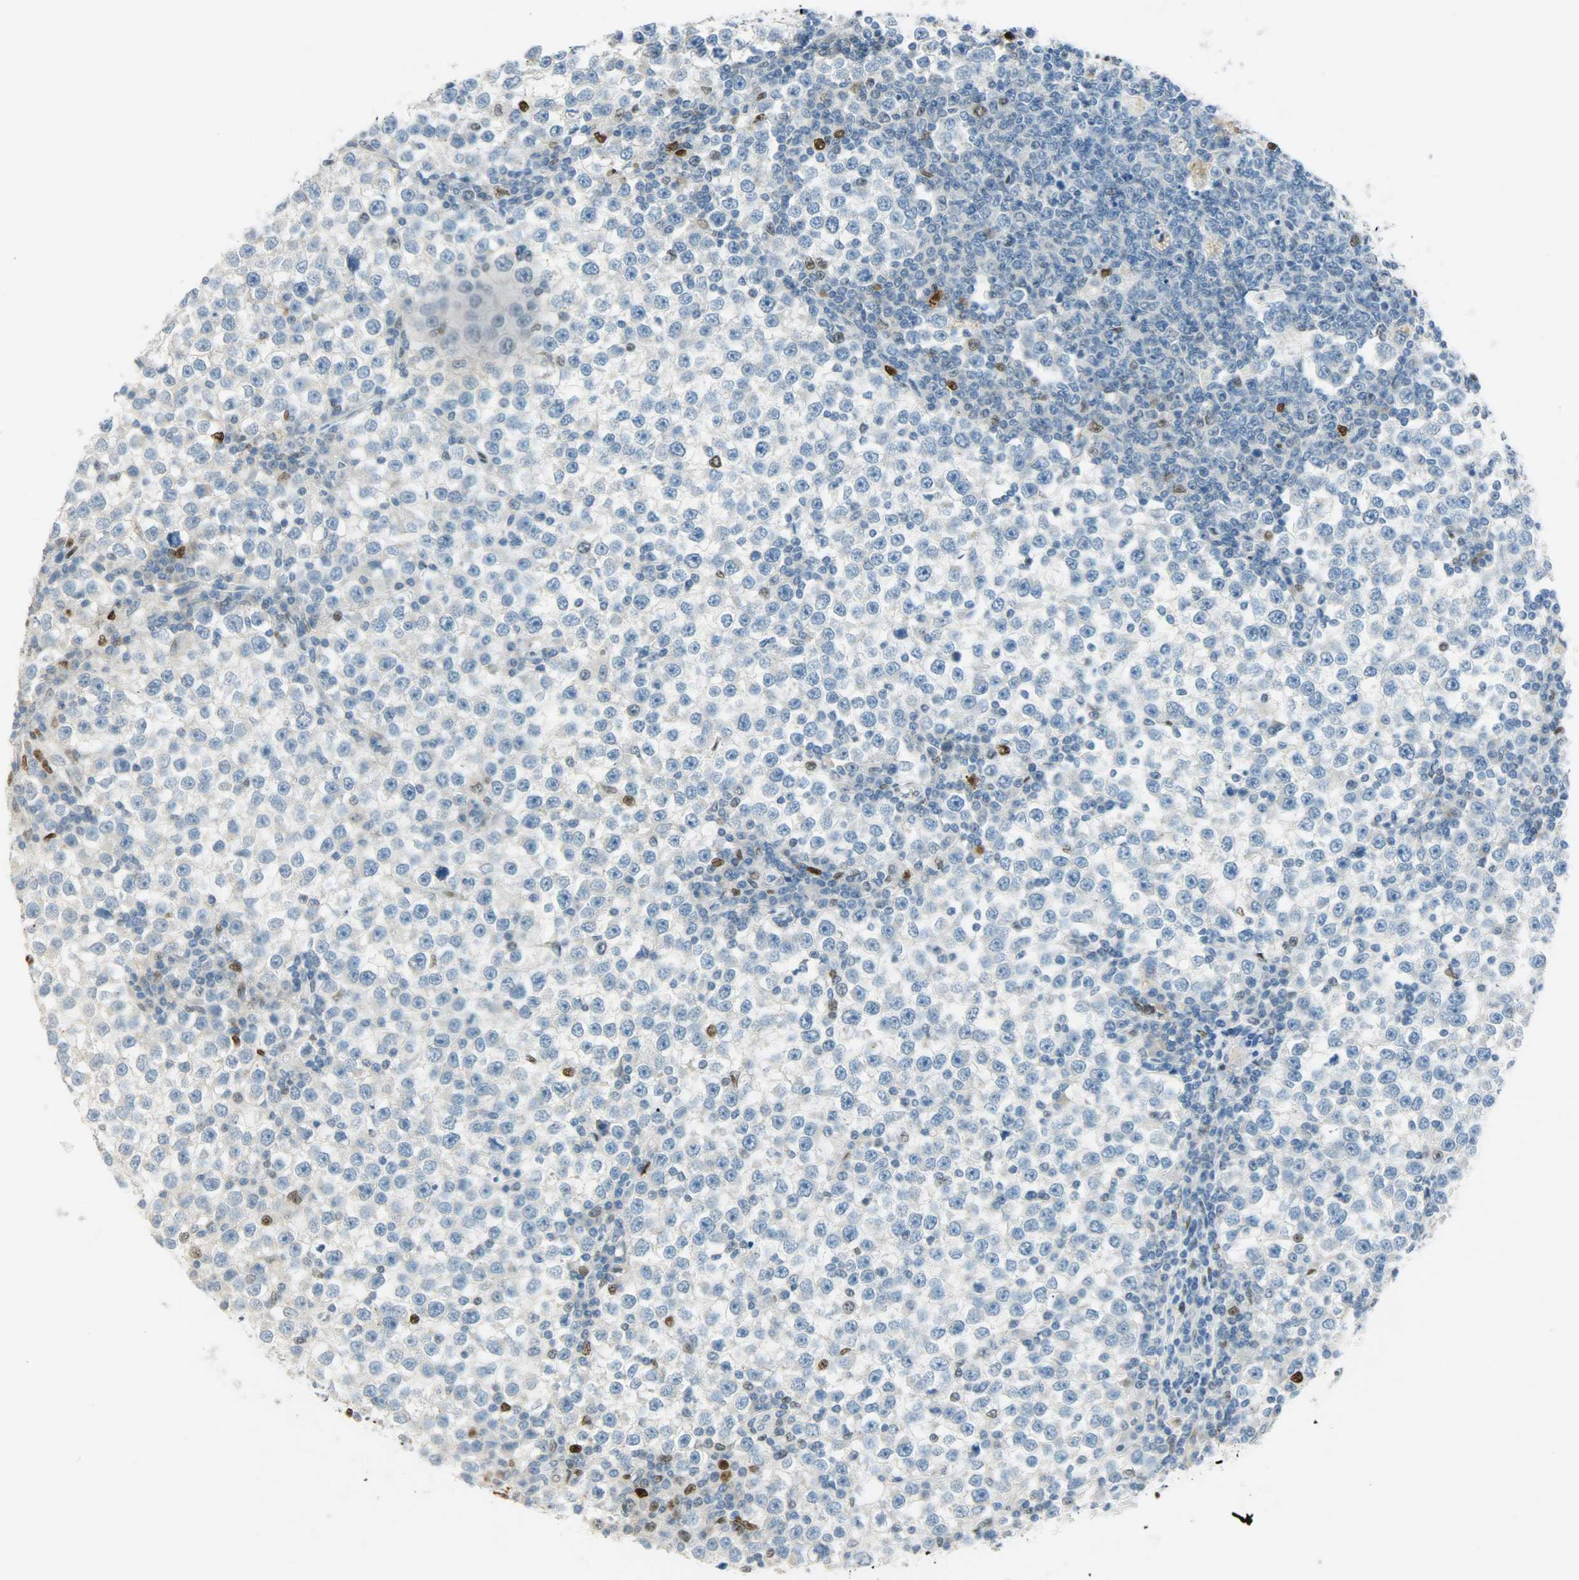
{"staining": {"intensity": "negative", "quantity": "none", "location": "none"}, "tissue": "testis cancer", "cell_type": "Tumor cells", "image_type": "cancer", "snomed": [{"axis": "morphology", "description": "Seminoma, NOS"}, {"axis": "topography", "description": "Testis"}], "caption": "Testis seminoma stained for a protein using immunohistochemistry reveals no expression tumor cells.", "gene": "JUNB", "patient": {"sex": "male", "age": 65}}